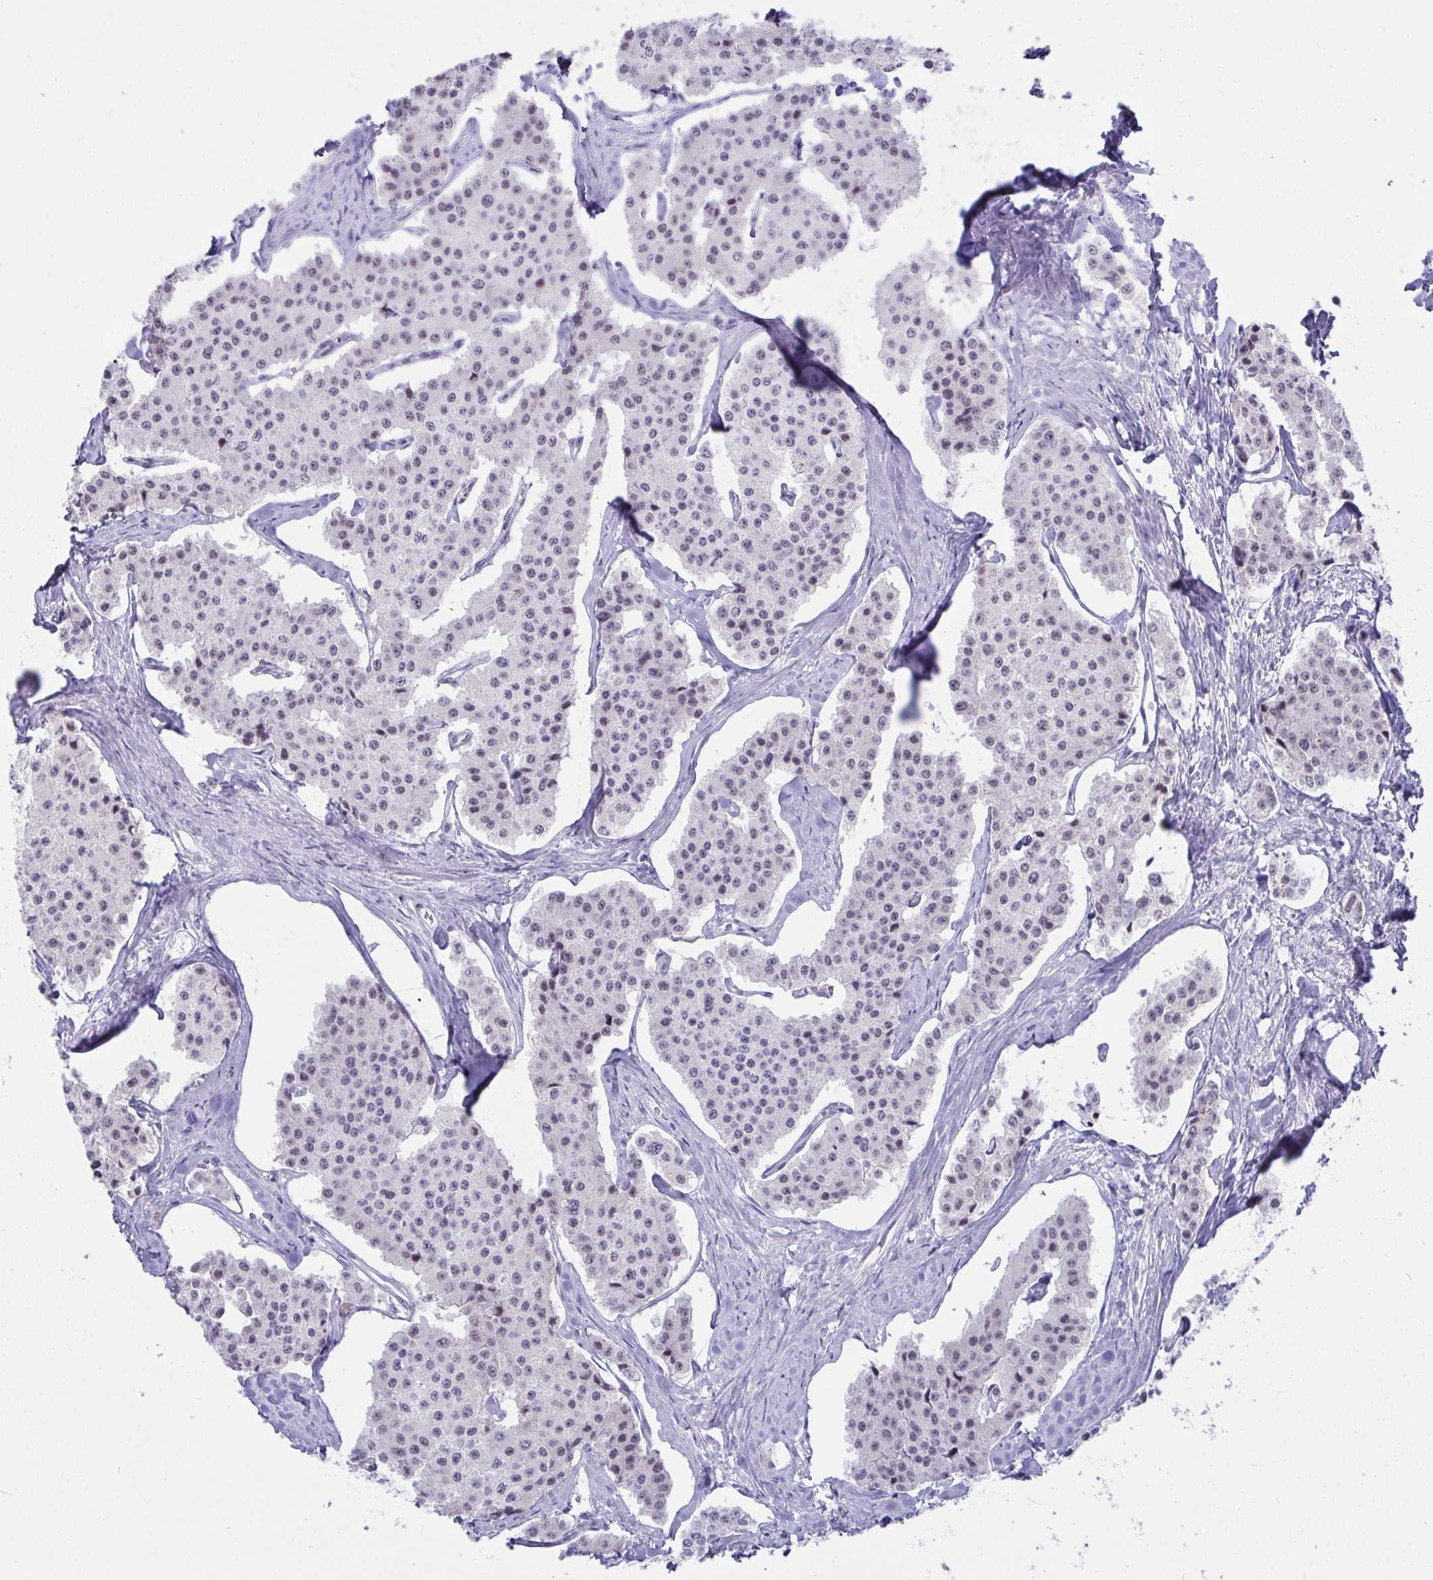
{"staining": {"intensity": "negative", "quantity": "none", "location": "none"}, "tissue": "carcinoid", "cell_type": "Tumor cells", "image_type": "cancer", "snomed": [{"axis": "morphology", "description": "Carcinoid, malignant, NOS"}, {"axis": "topography", "description": "Small intestine"}], "caption": "This is an immunohistochemistry (IHC) photomicrograph of human carcinoid. There is no positivity in tumor cells.", "gene": "PLA2G12B", "patient": {"sex": "female", "age": 65}}